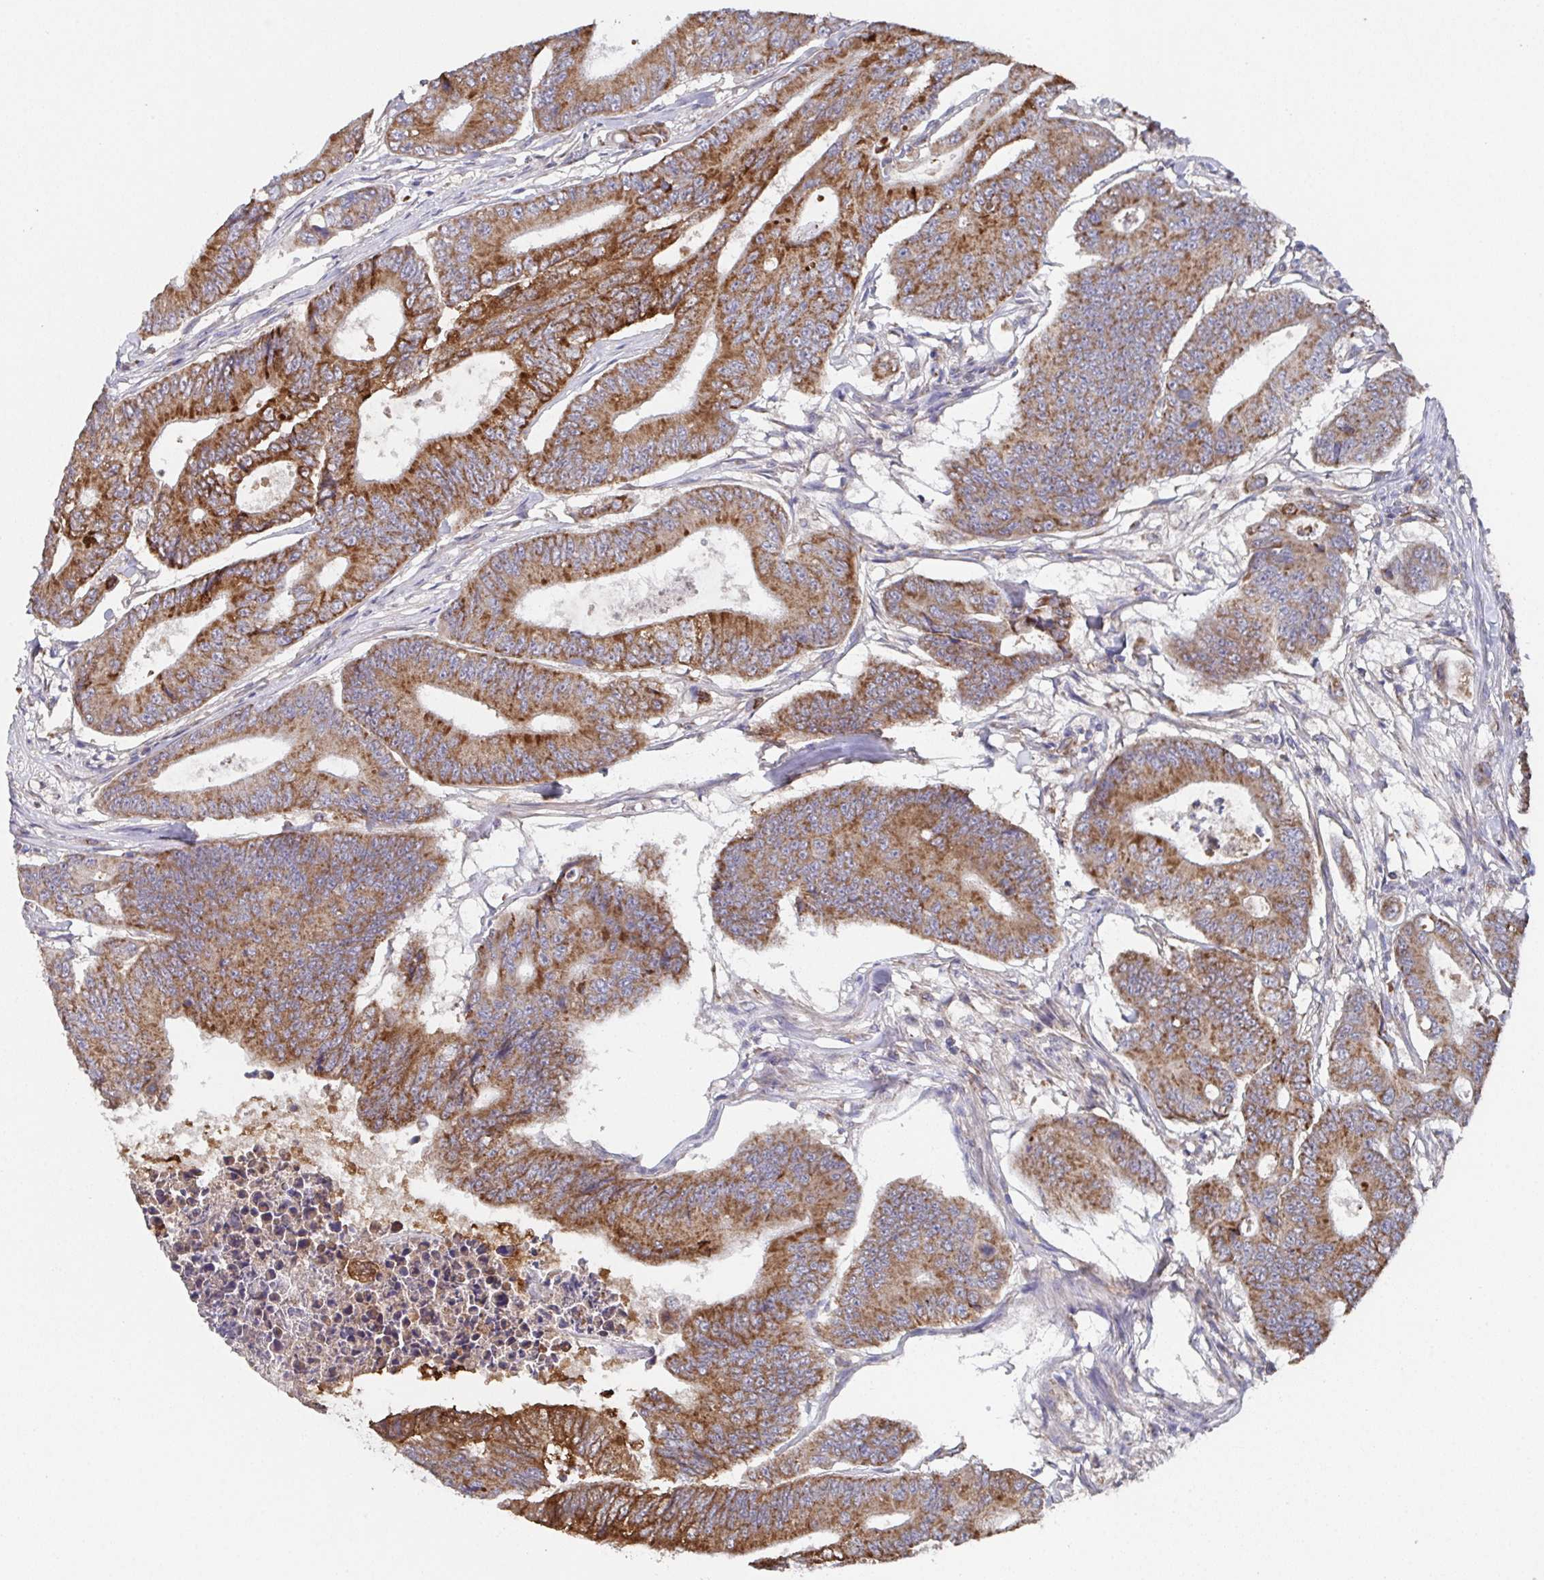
{"staining": {"intensity": "moderate", "quantity": ">75%", "location": "cytoplasmic/membranous"}, "tissue": "colorectal cancer", "cell_type": "Tumor cells", "image_type": "cancer", "snomed": [{"axis": "morphology", "description": "Adenocarcinoma, NOS"}, {"axis": "topography", "description": "Colon"}], "caption": "Protein analysis of colorectal cancer (adenocarcinoma) tissue displays moderate cytoplasmic/membranous positivity in about >75% of tumor cells.", "gene": "MT-ND3", "patient": {"sex": "female", "age": 48}}